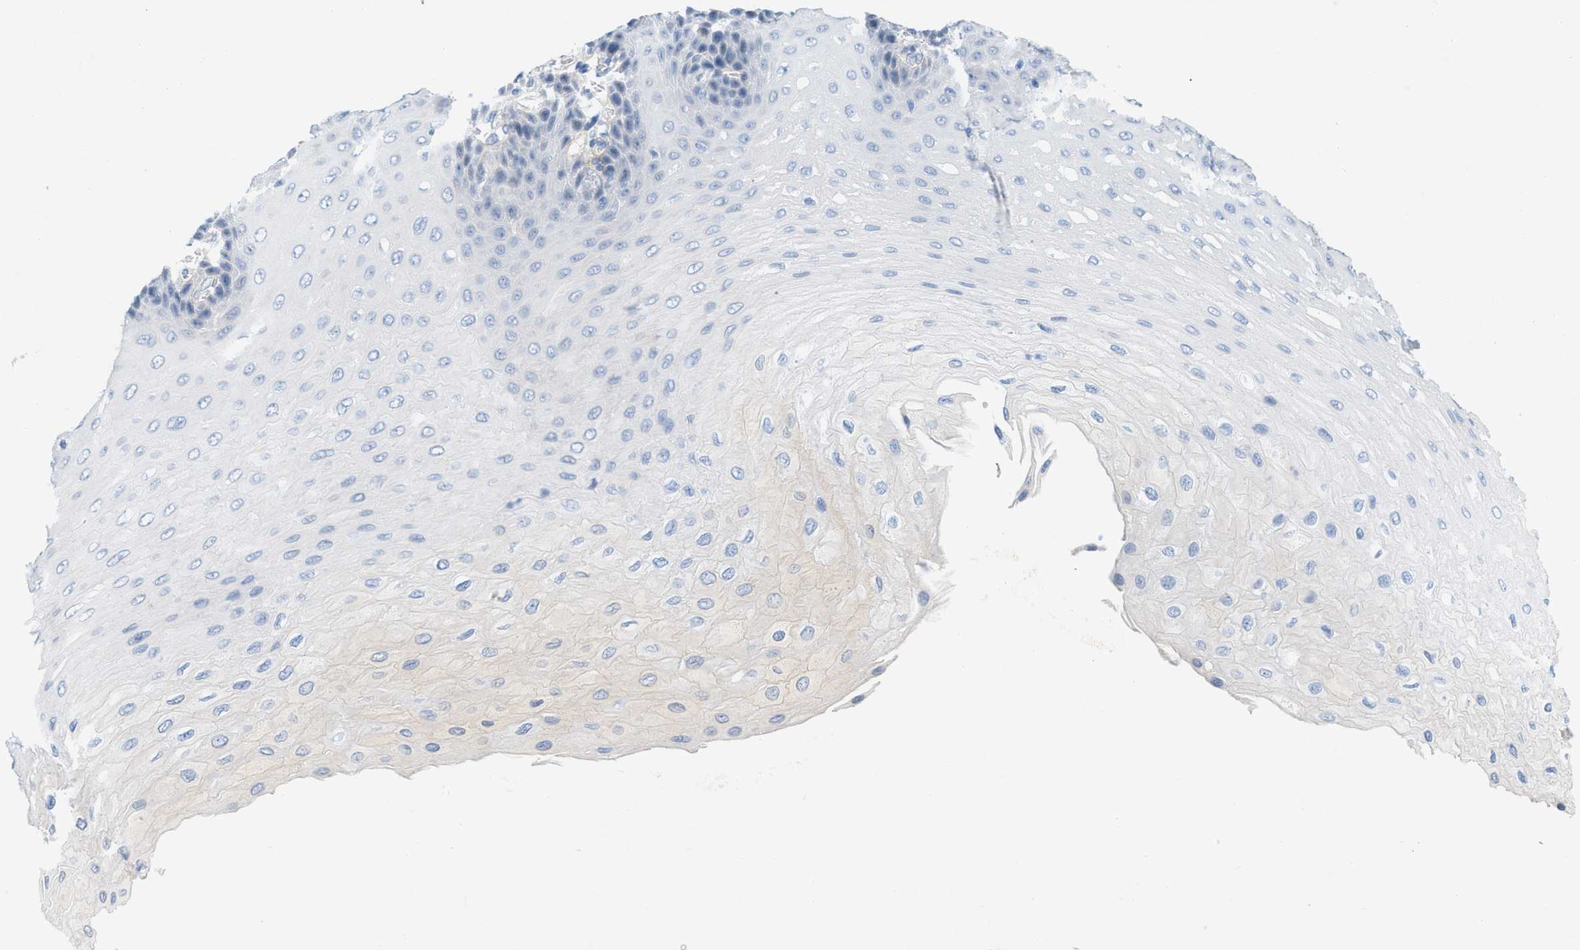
{"staining": {"intensity": "negative", "quantity": "none", "location": "none"}, "tissue": "esophagus", "cell_type": "Squamous epithelial cells", "image_type": "normal", "snomed": [{"axis": "morphology", "description": "Normal tissue, NOS"}, {"axis": "topography", "description": "Esophagus"}], "caption": "The image demonstrates no significant positivity in squamous epithelial cells of esophagus.", "gene": "HLTF", "patient": {"sex": "female", "age": 72}}